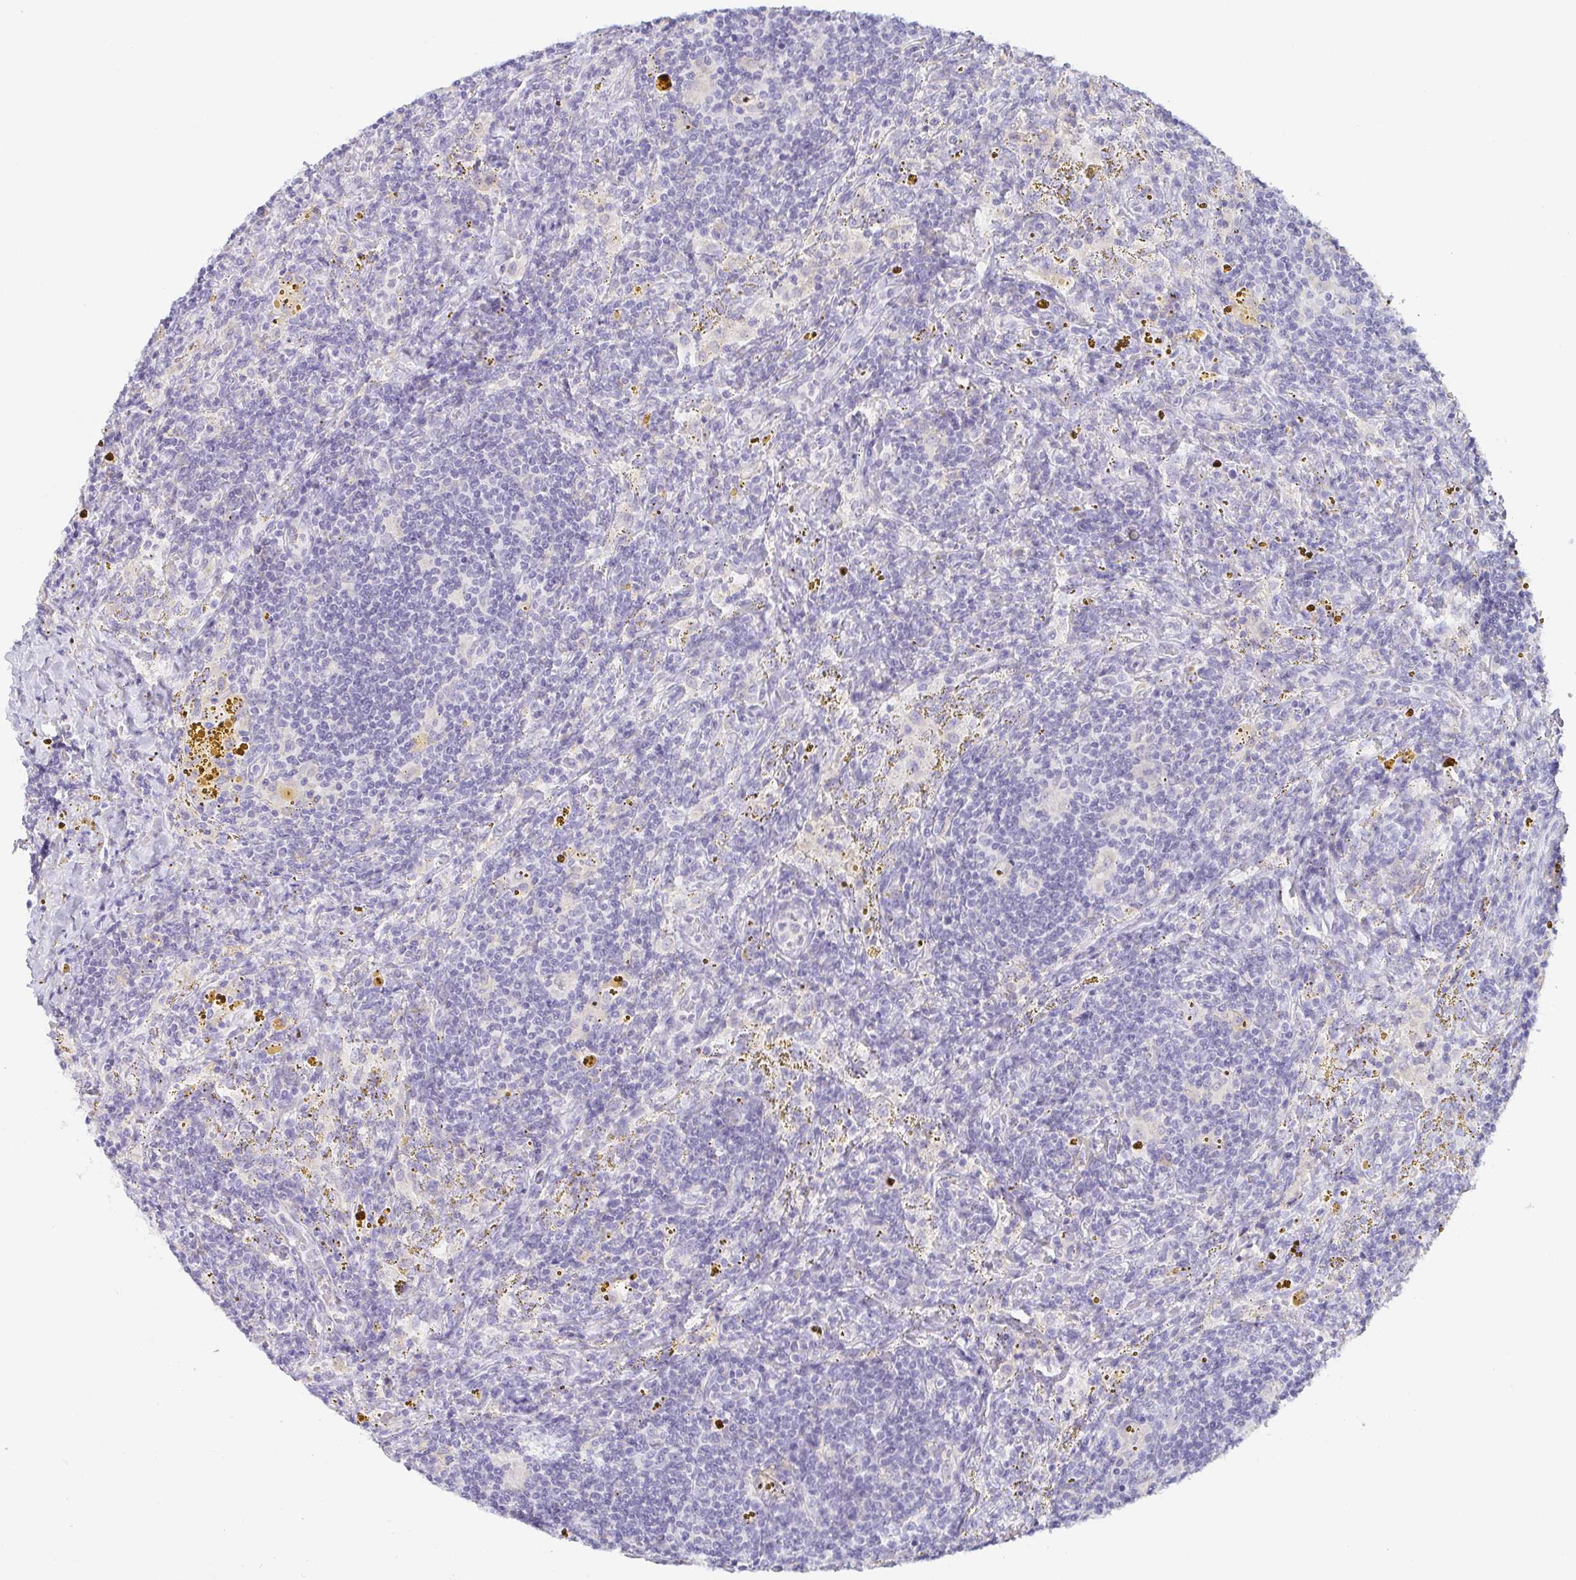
{"staining": {"intensity": "negative", "quantity": "none", "location": "none"}, "tissue": "lymphoma", "cell_type": "Tumor cells", "image_type": "cancer", "snomed": [{"axis": "morphology", "description": "Malignant lymphoma, non-Hodgkin's type, Low grade"}, {"axis": "topography", "description": "Spleen"}], "caption": "Immunohistochemistry image of neoplastic tissue: human lymphoma stained with DAB (3,3'-diaminobenzidine) exhibits no significant protein positivity in tumor cells. Nuclei are stained in blue.", "gene": "PRR27", "patient": {"sex": "female", "age": 70}}